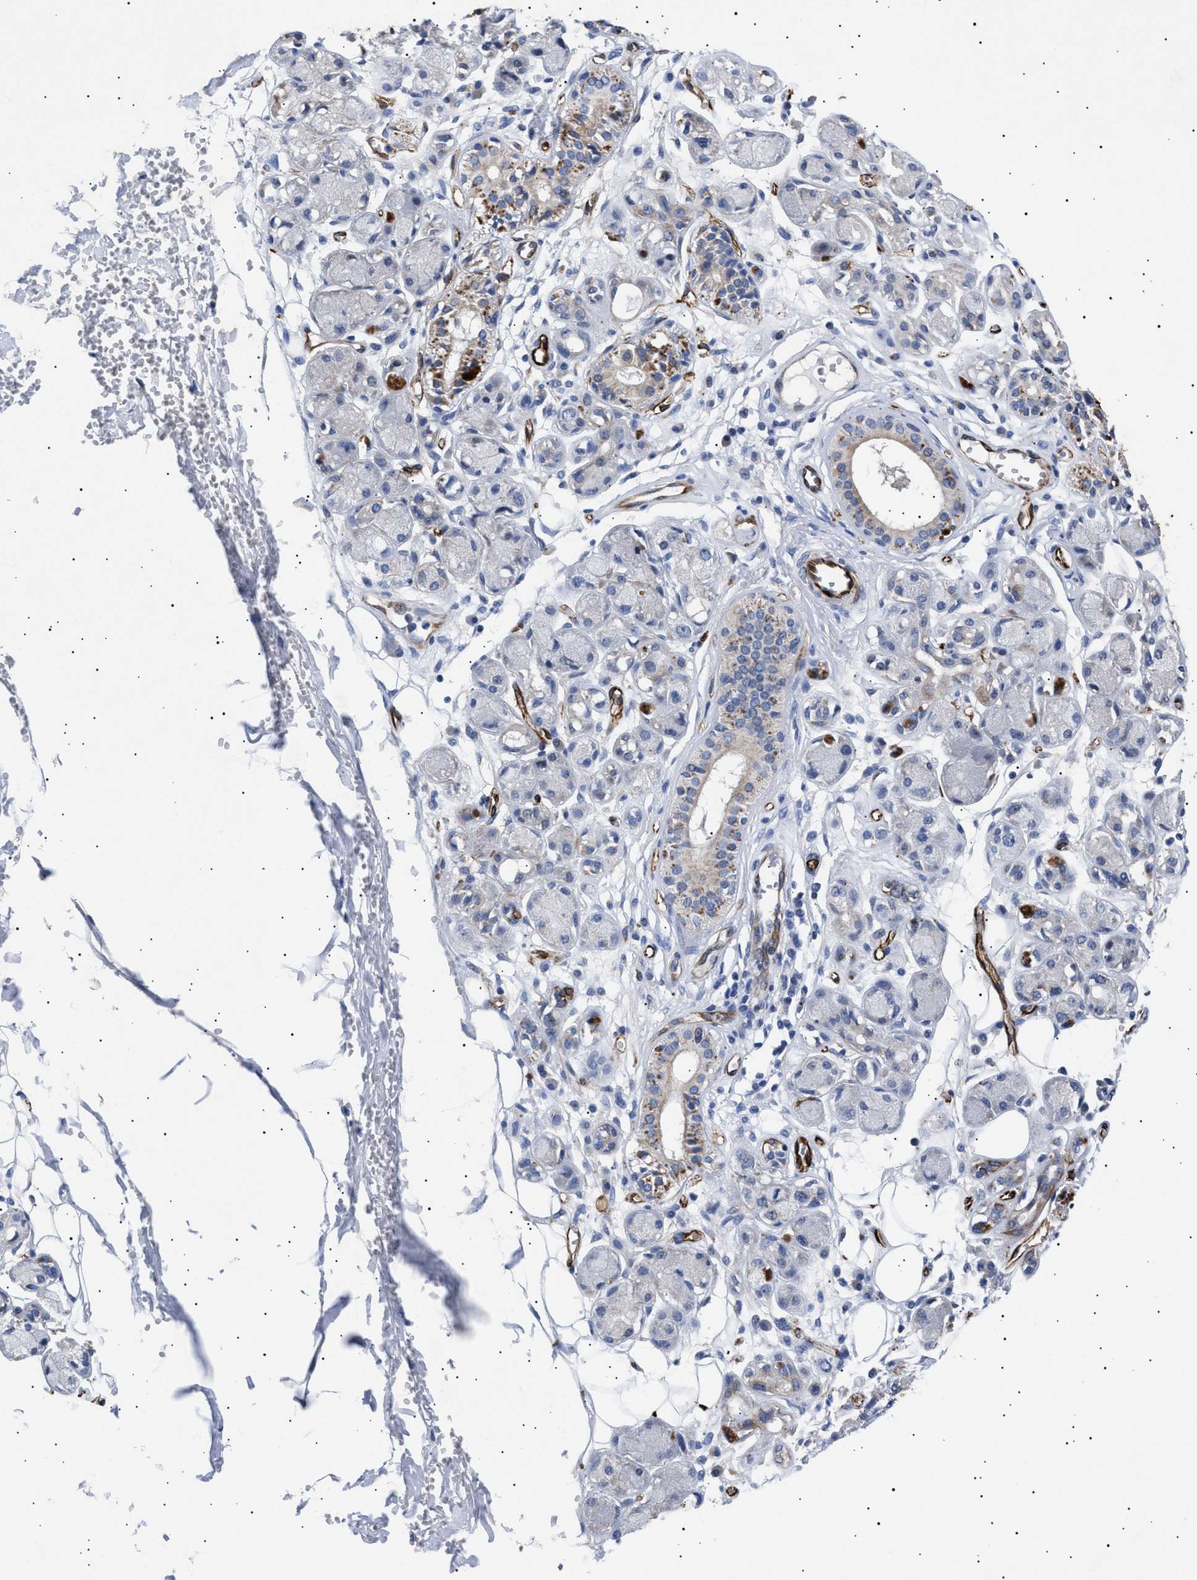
{"staining": {"intensity": "negative", "quantity": "none", "location": "none"}, "tissue": "adipose tissue", "cell_type": "Adipocytes", "image_type": "normal", "snomed": [{"axis": "morphology", "description": "Normal tissue, NOS"}, {"axis": "morphology", "description": "Inflammation, NOS"}, {"axis": "topography", "description": "Salivary gland"}, {"axis": "topography", "description": "Peripheral nerve tissue"}], "caption": "Adipocytes show no significant positivity in unremarkable adipose tissue. (Brightfield microscopy of DAB (3,3'-diaminobenzidine) IHC at high magnification).", "gene": "OLFML2A", "patient": {"sex": "female", "age": 75}}